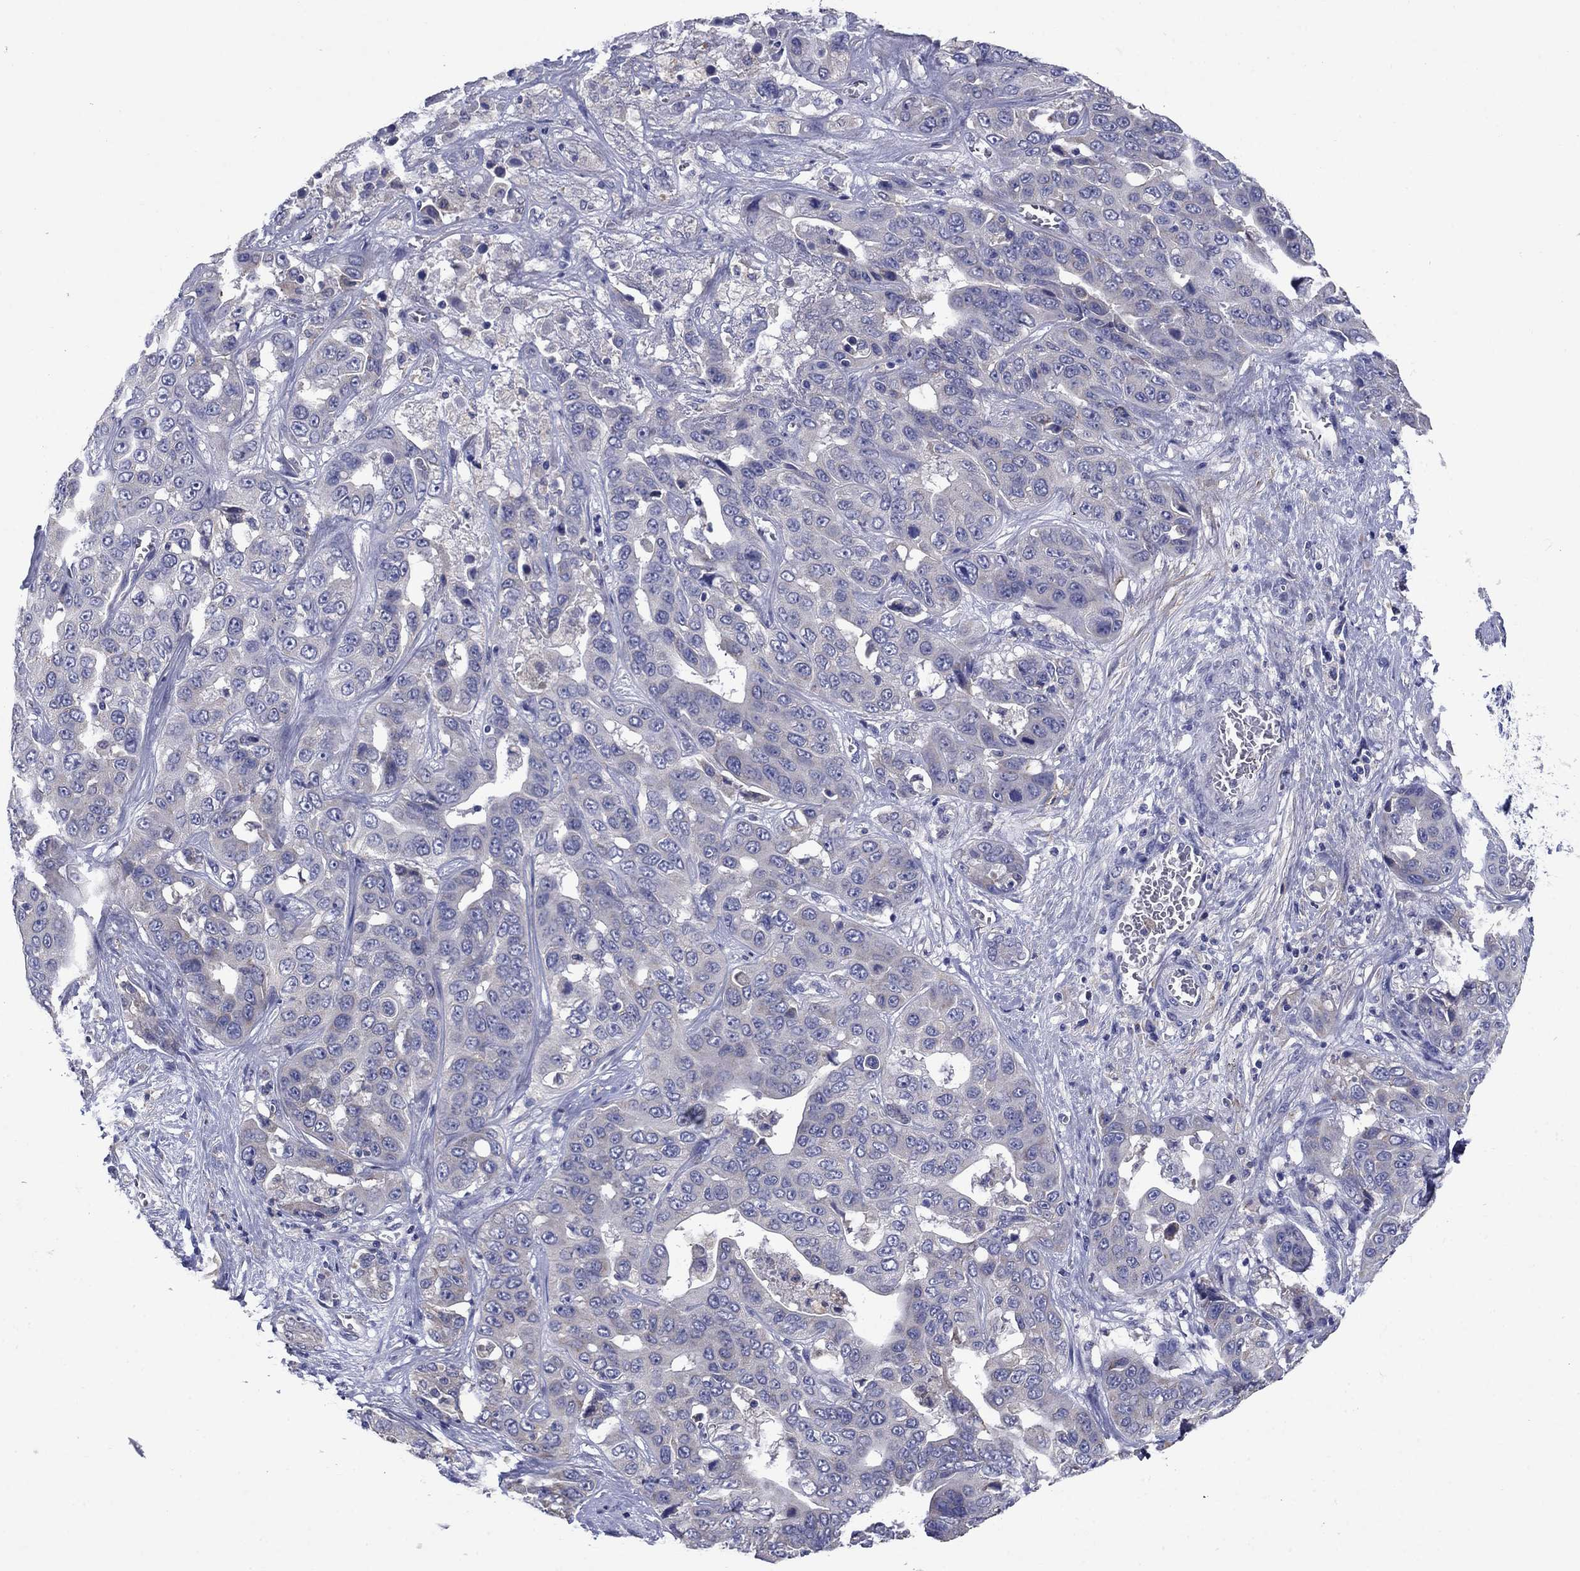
{"staining": {"intensity": "negative", "quantity": "none", "location": "none"}, "tissue": "liver cancer", "cell_type": "Tumor cells", "image_type": "cancer", "snomed": [{"axis": "morphology", "description": "Cholangiocarcinoma"}, {"axis": "topography", "description": "Liver"}], "caption": "IHC of liver cancer exhibits no staining in tumor cells.", "gene": "SULT2B1", "patient": {"sex": "female", "age": 52}}